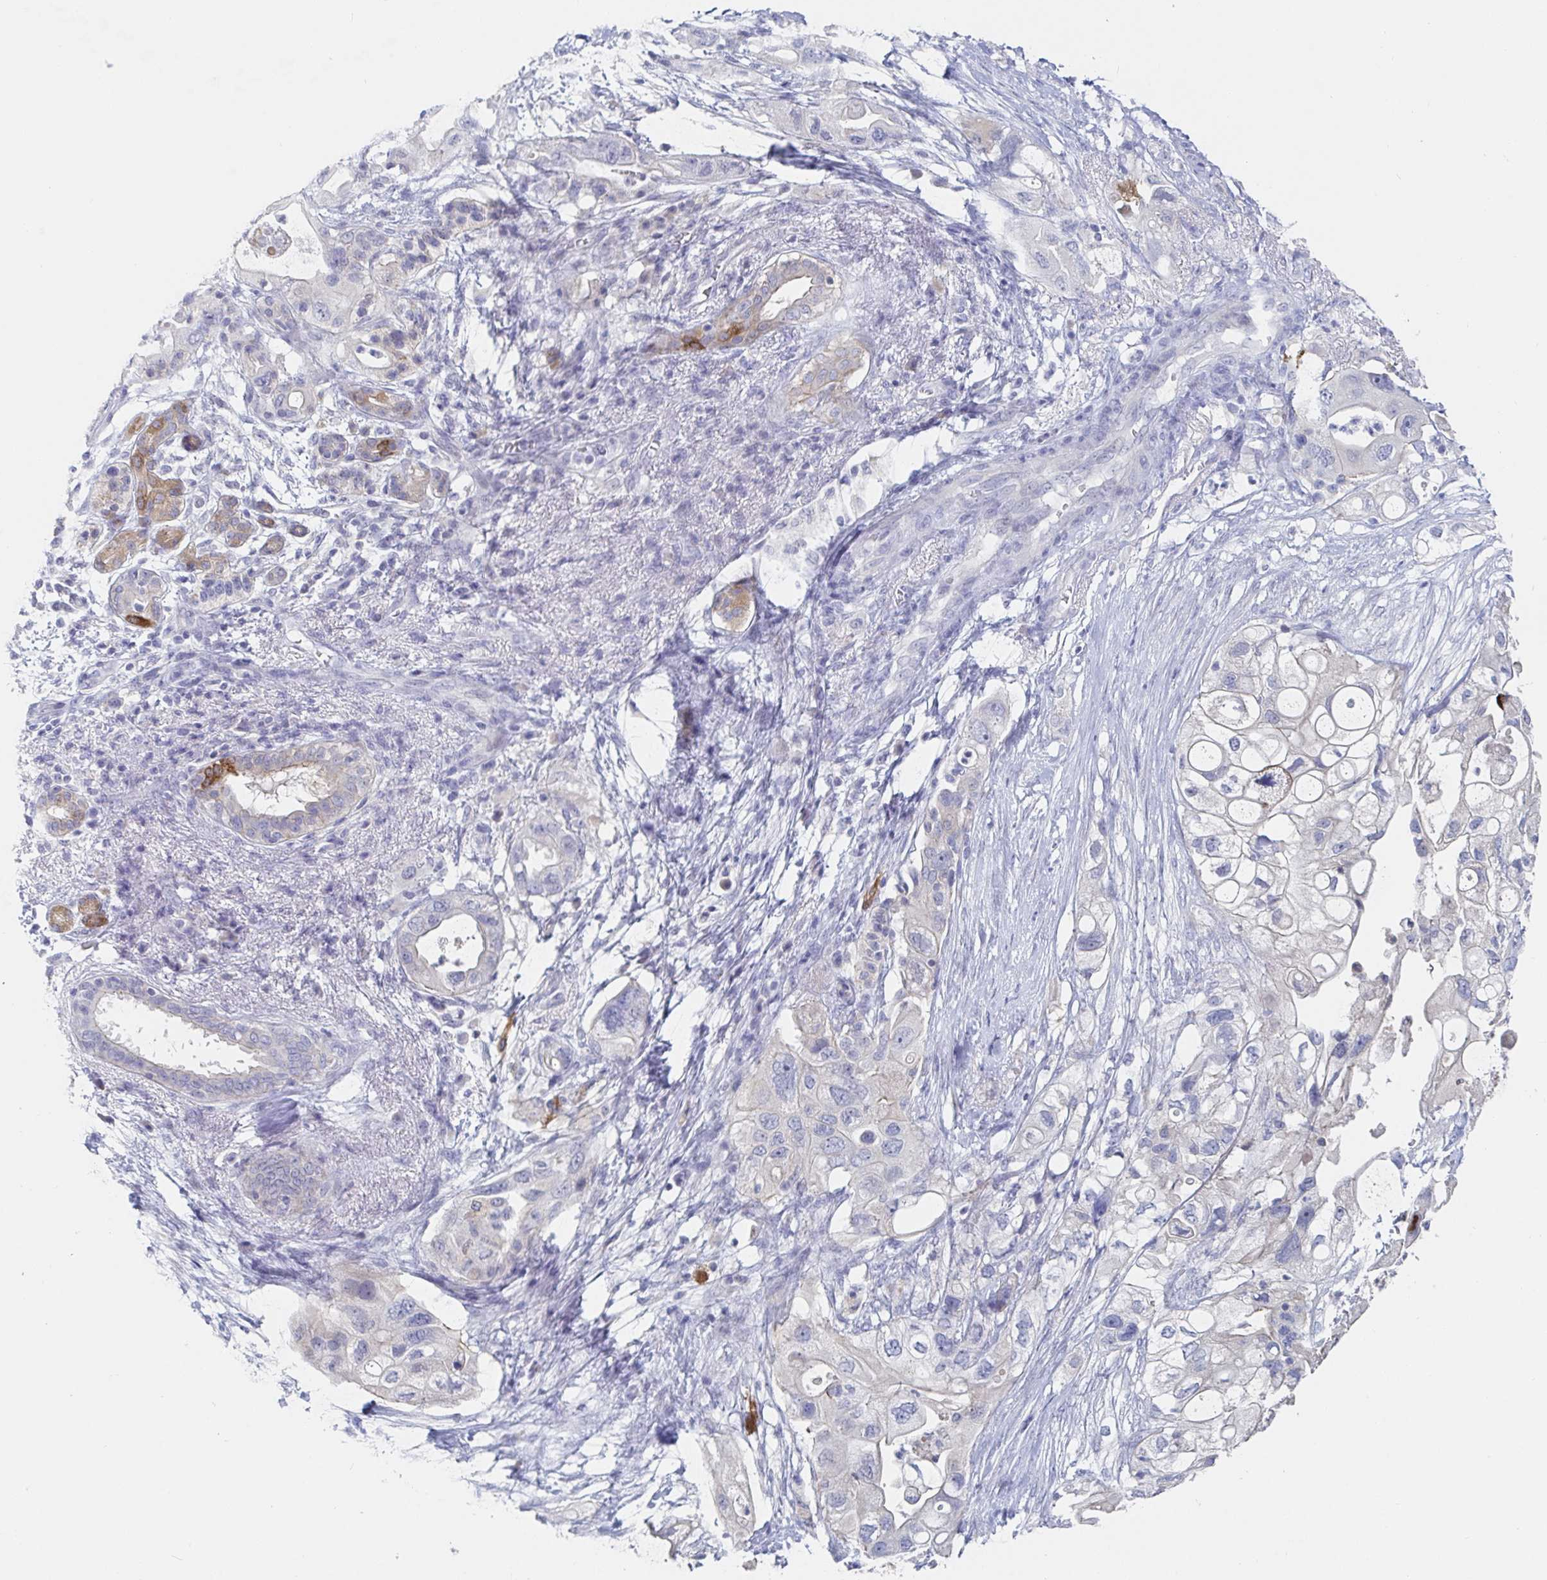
{"staining": {"intensity": "negative", "quantity": "none", "location": "none"}, "tissue": "pancreatic cancer", "cell_type": "Tumor cells", "image_type": "cancer", "snomed": [{"axis": "morphology", "description": "Adenocarcinoma, NOS"}, {"axis": "topography", "description": "Pancreas"}], "caption": "High power microscopy image of an immunohistochemistry micrograph of pancreatic adenocarcinoma, revealing no significant positivity in tumor cells.", "gene": "ZNF430", "patient": {"sex": "female", "age": 72}}